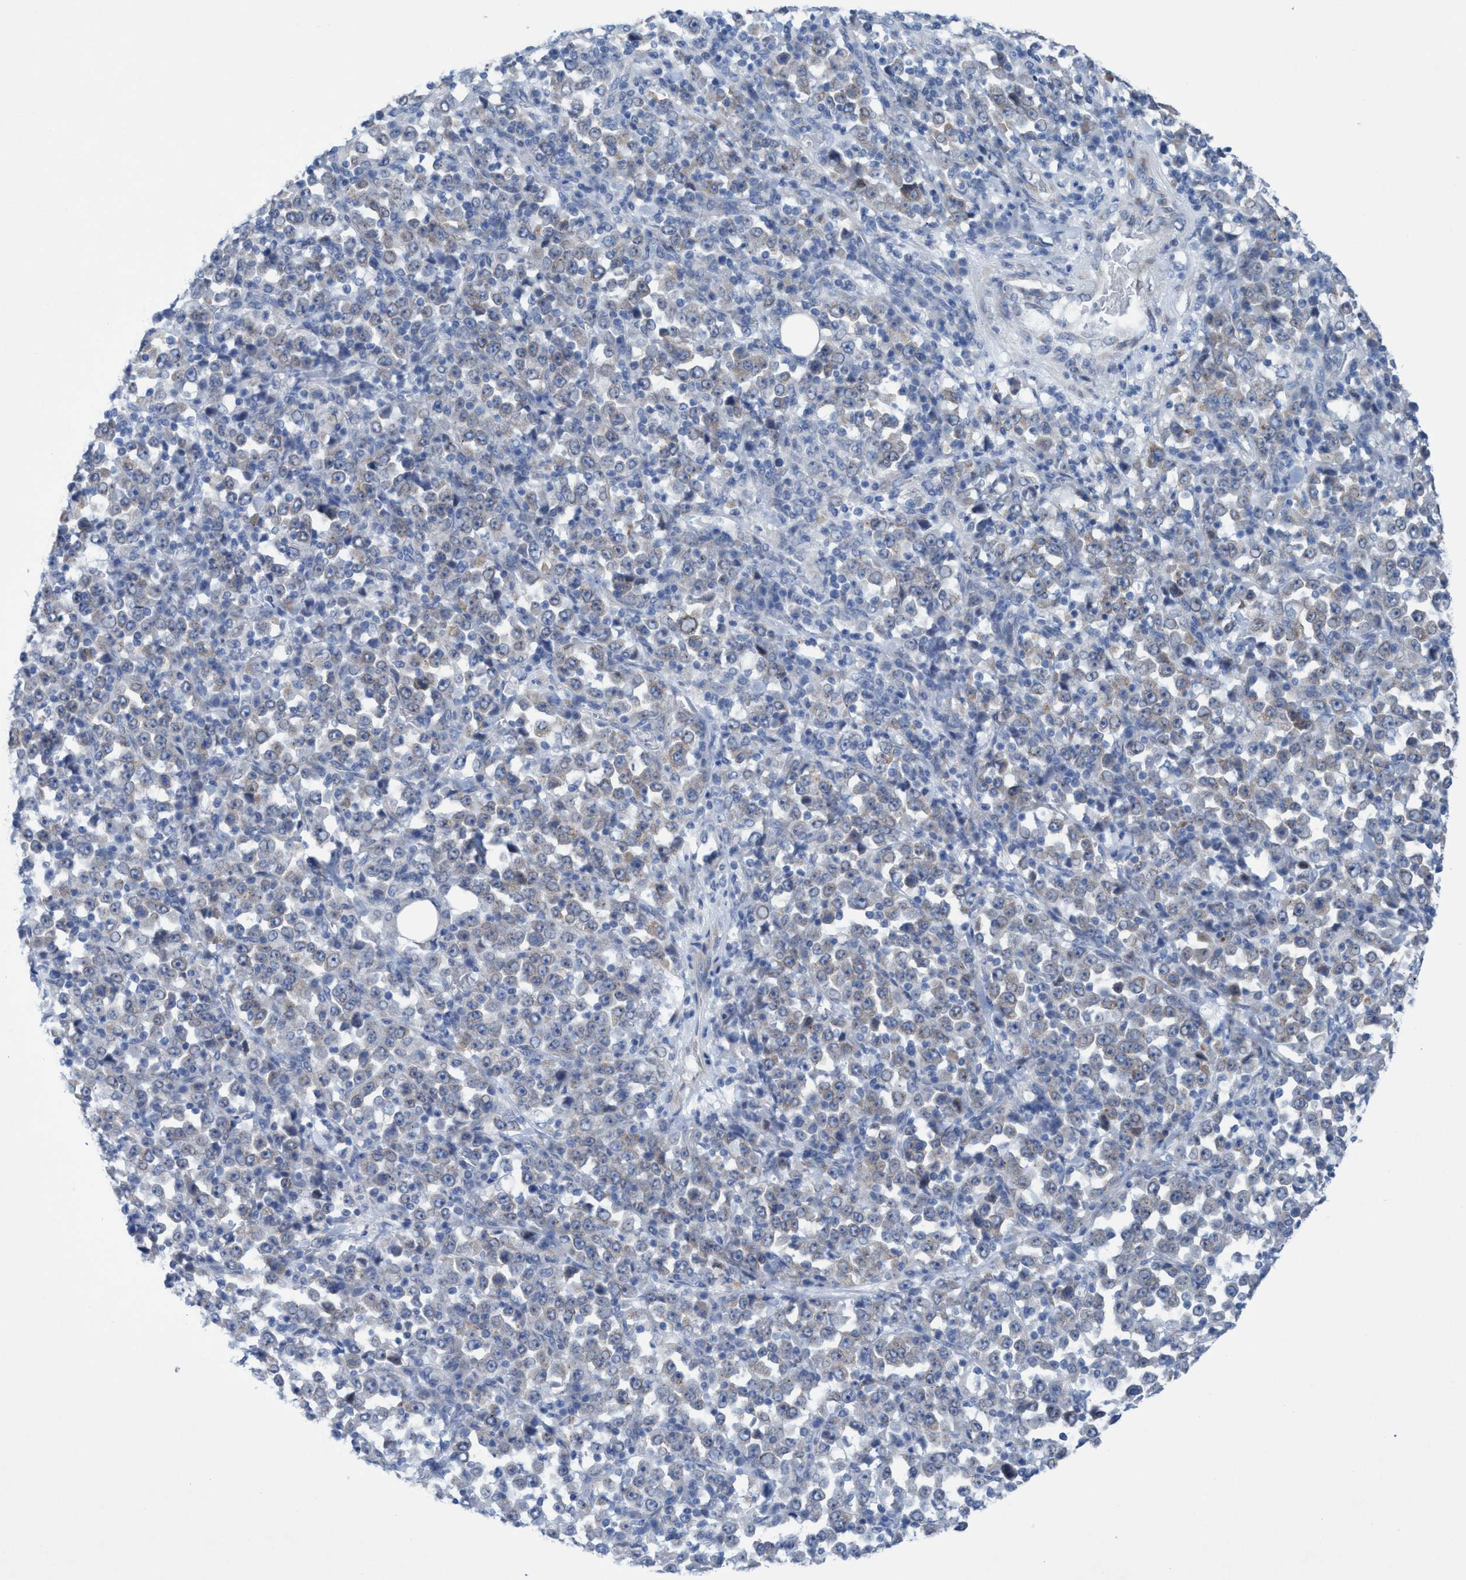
{"staining": {"intensity": "weak", "quantity": "<25%", "location": "cytoplasmic/membranous"}, "tissue": "stomach cancer", "cell_type": "Tumor cells", "image_type": "cancer", "snomed": [{"axis": "morphology", "description": "Normal tissue, NOS"}, {"axis": "morphology", "description": "Adenocarcinoma, NOS"}, {"axis": "topography", "description": "Stomach, upper"}, {"axis": "topography", "description": "Stomach"}], "caption": "Immunohistochemistry (IHC) histopathology image of human stomach cancer (adenocarcinoma) stained for a protein (brown), which exhibits no staining in tumor cells. Brightfield microscopy of immunohistochemistry (IHC) stained with DAB (3,3'-diaminobenzidine) (brown) and hematoxylin (blue), captured at high magnification.", "gene": "RSAD1", "patient": {"sex": "male", "age": 59}}